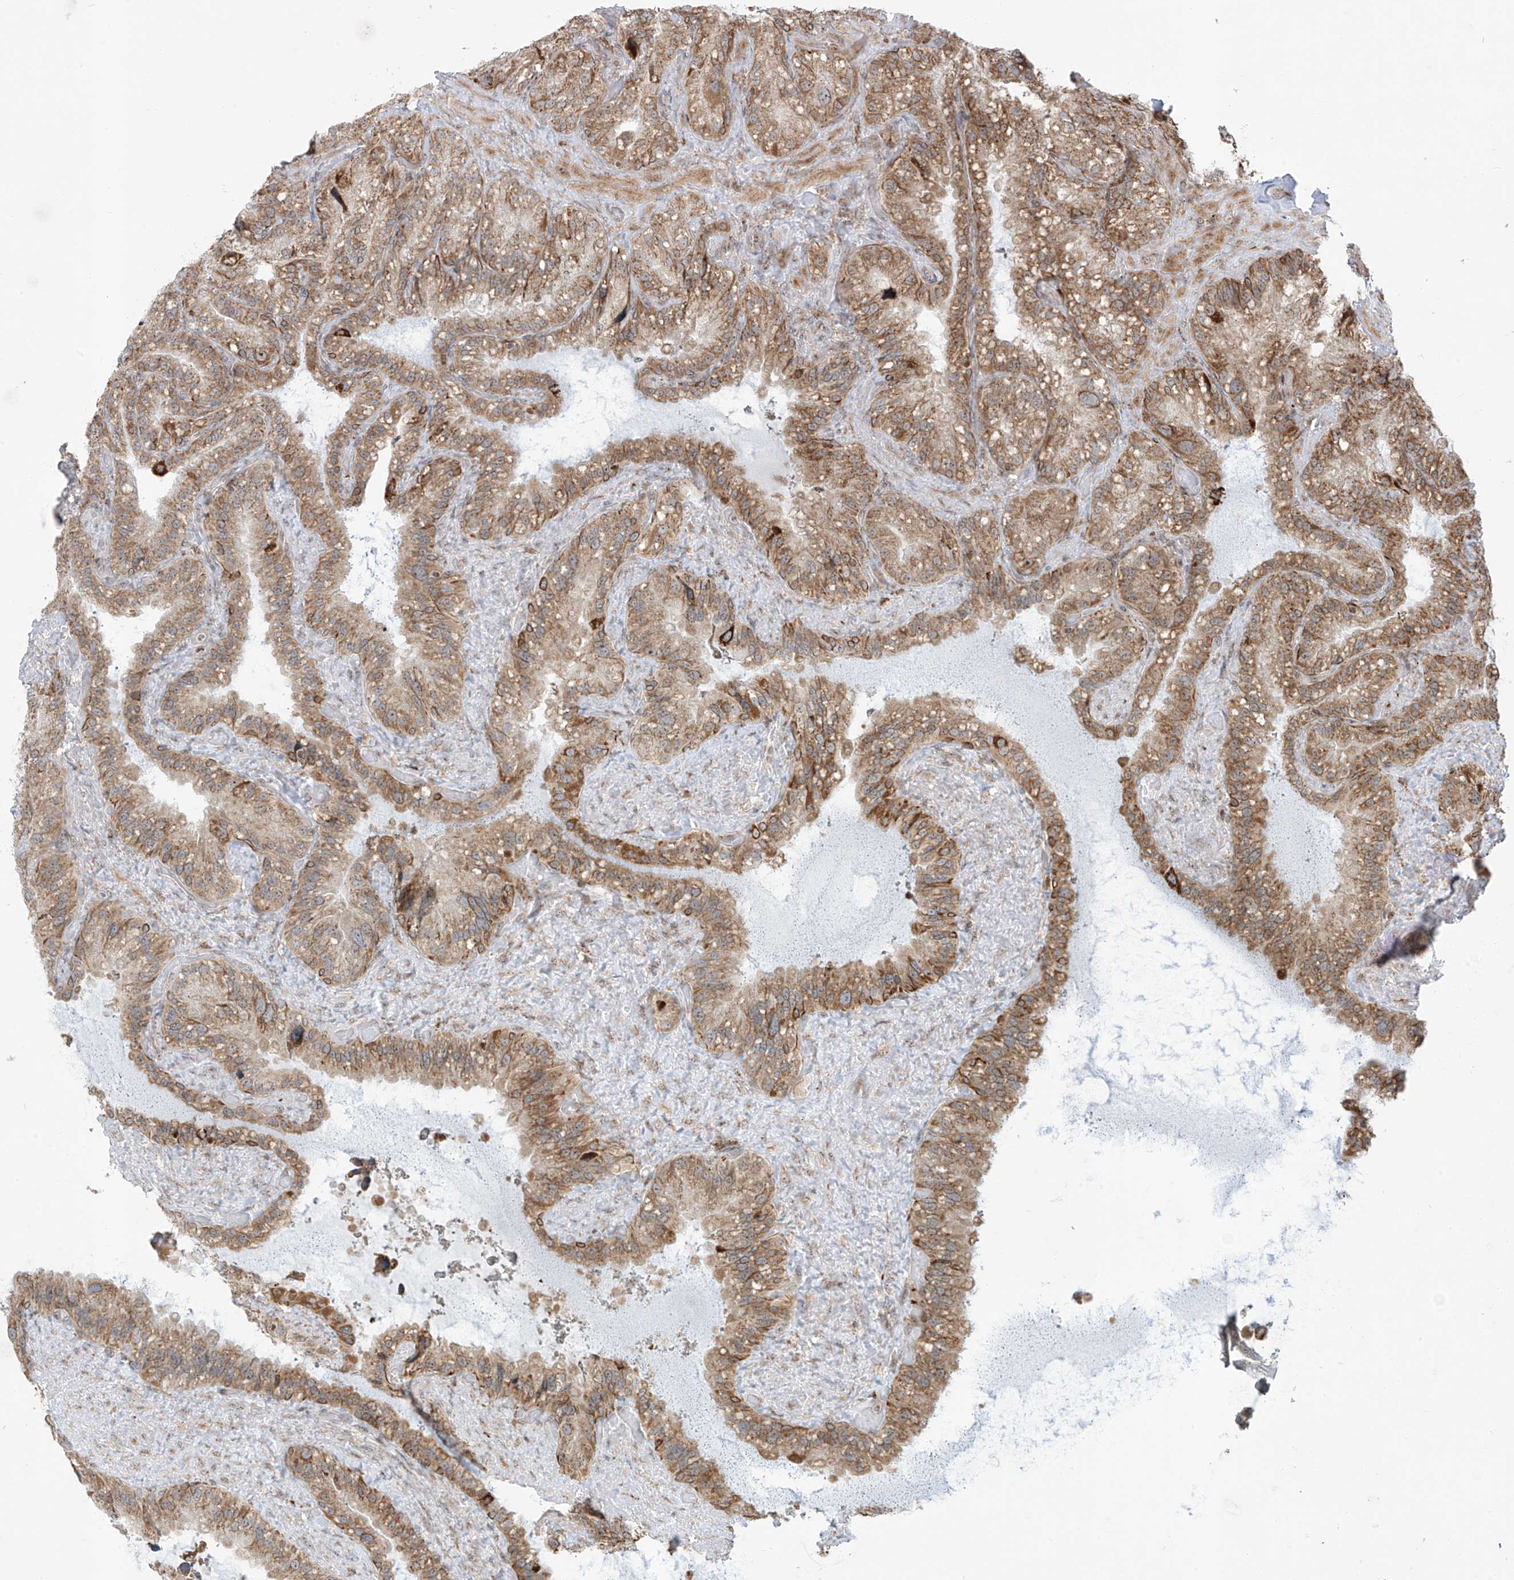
{"staining": {"intensity": "moderate", "quantity": ">75%", "location": "cytoplasmic/membranous"}, "tissue": "seminal vesicle", "cell_type": "Glandular cells", "image_type": "normal", "snomed": [{"axis": "morphology", "description": "Normal tissue, NOS"}, {"axis": "topography", "description": "Prostate"}, {"axis": "topography", "description": "Seminal veicle"}], "caption": "The image reveals staining of benign seminal vesicle, revealing moderate cytoplasmic/membranous protein positivity (brown color) within glandular cells. The protein of interest is stained brown, and the nuclei are stained in blue (DAB (3,3'-diaminobenzidine) IHC with brightfield microscopy, high magnification).", "gene": "ZBTB8A", "patient": {"sex": "male", "age": 68}}